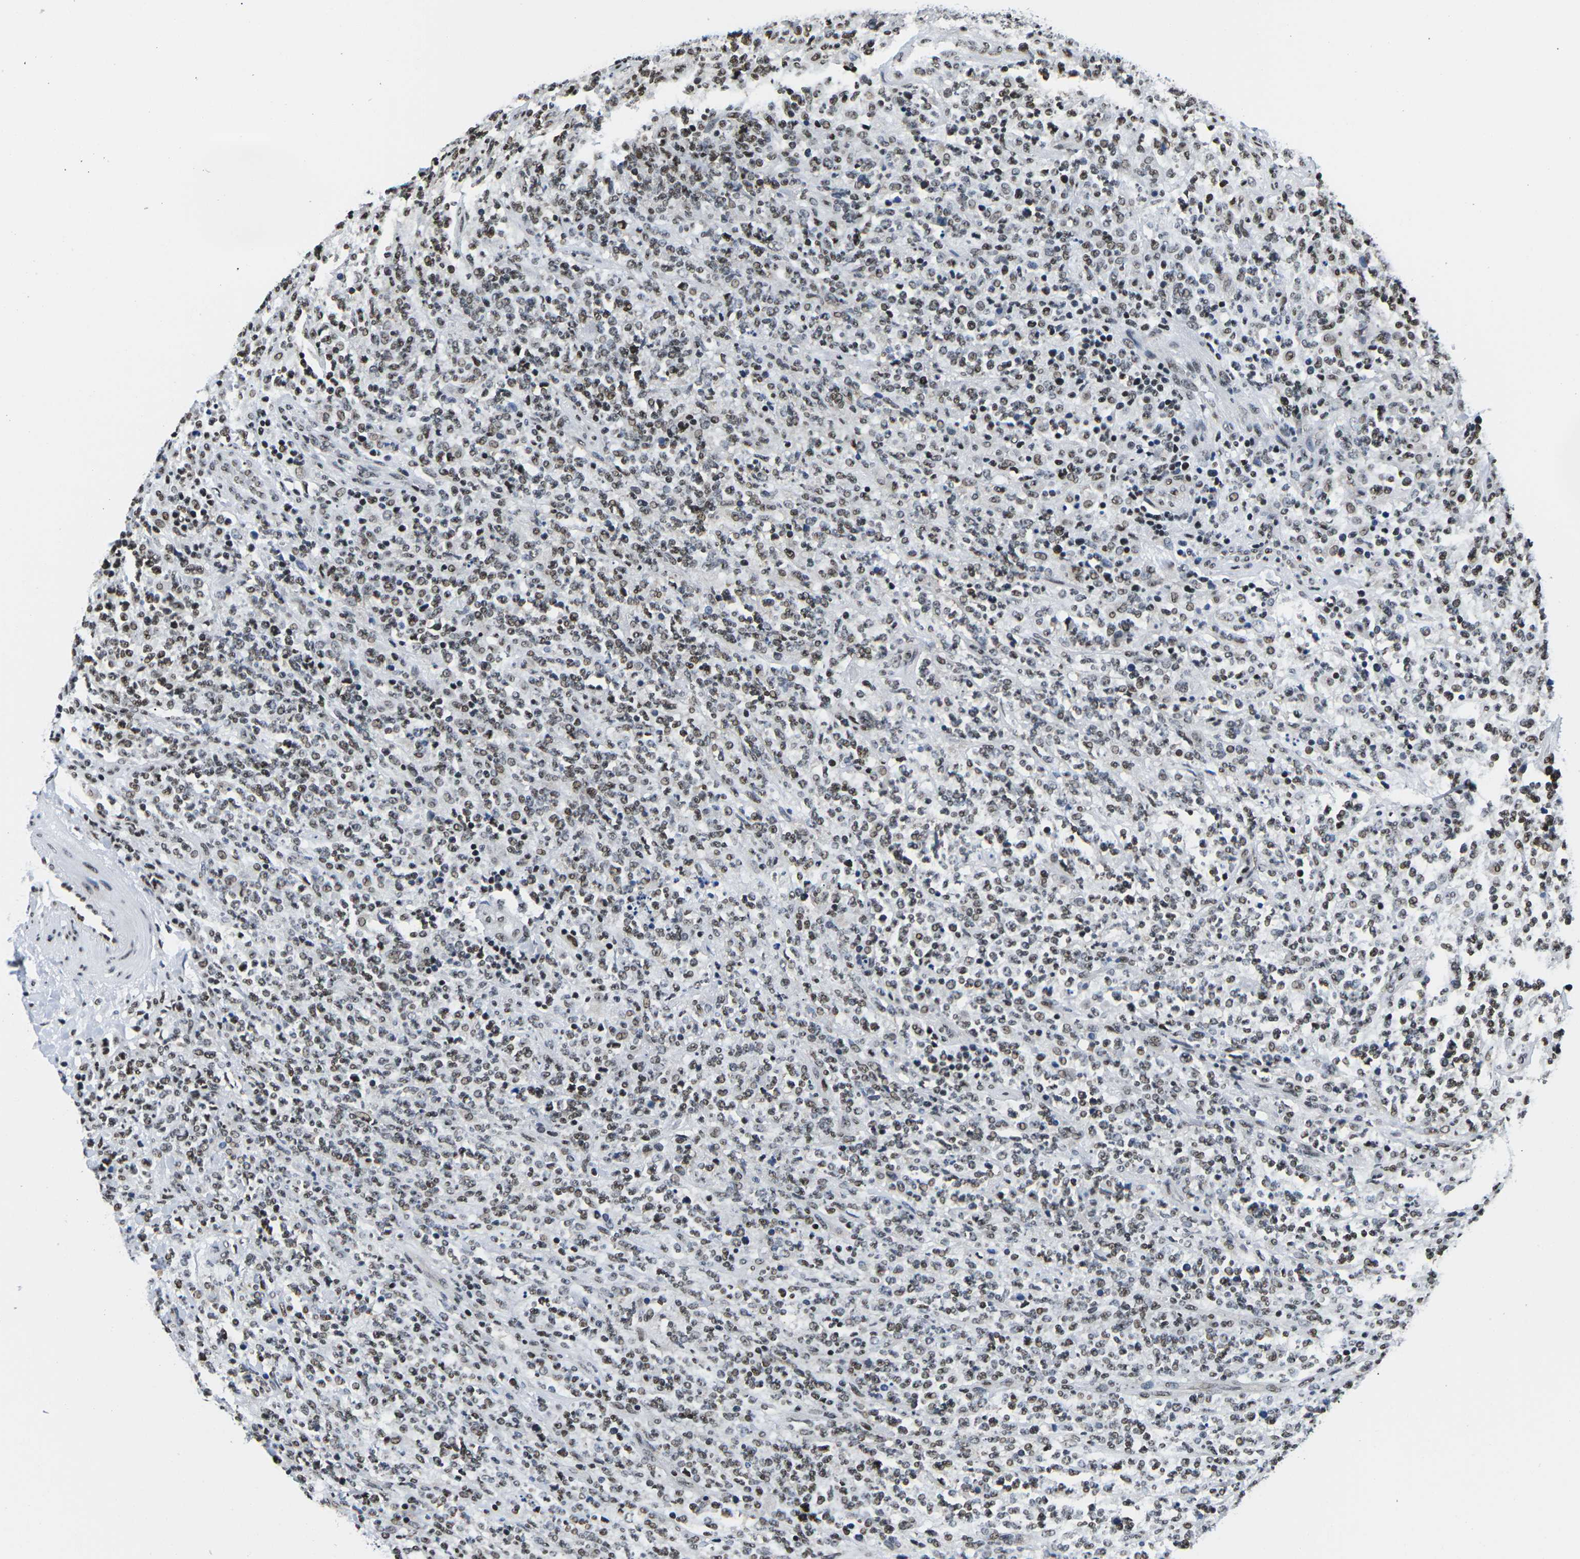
{"staining": {"intensity": "moderate", "quantity": "25%-75%", "location": "nuclear"}, "tissue": "lymphoma", "cell_type": "Tumor cells", "image_type": "cancer", "snomed": [{"axis": "morphology", "description": "Malignant lymphoma, non-Hodgkin's type, High grade"}, {"axis": "topography", "description": "Soft tissue"}], "caption": "This is a histology image of immunohistochemistry (IHC) staining of lymphoma, which shows moderate expression in the nuclear of tumor cells.", "gene": "ATF1", "patient": {"sex": "male", "age": 18}}